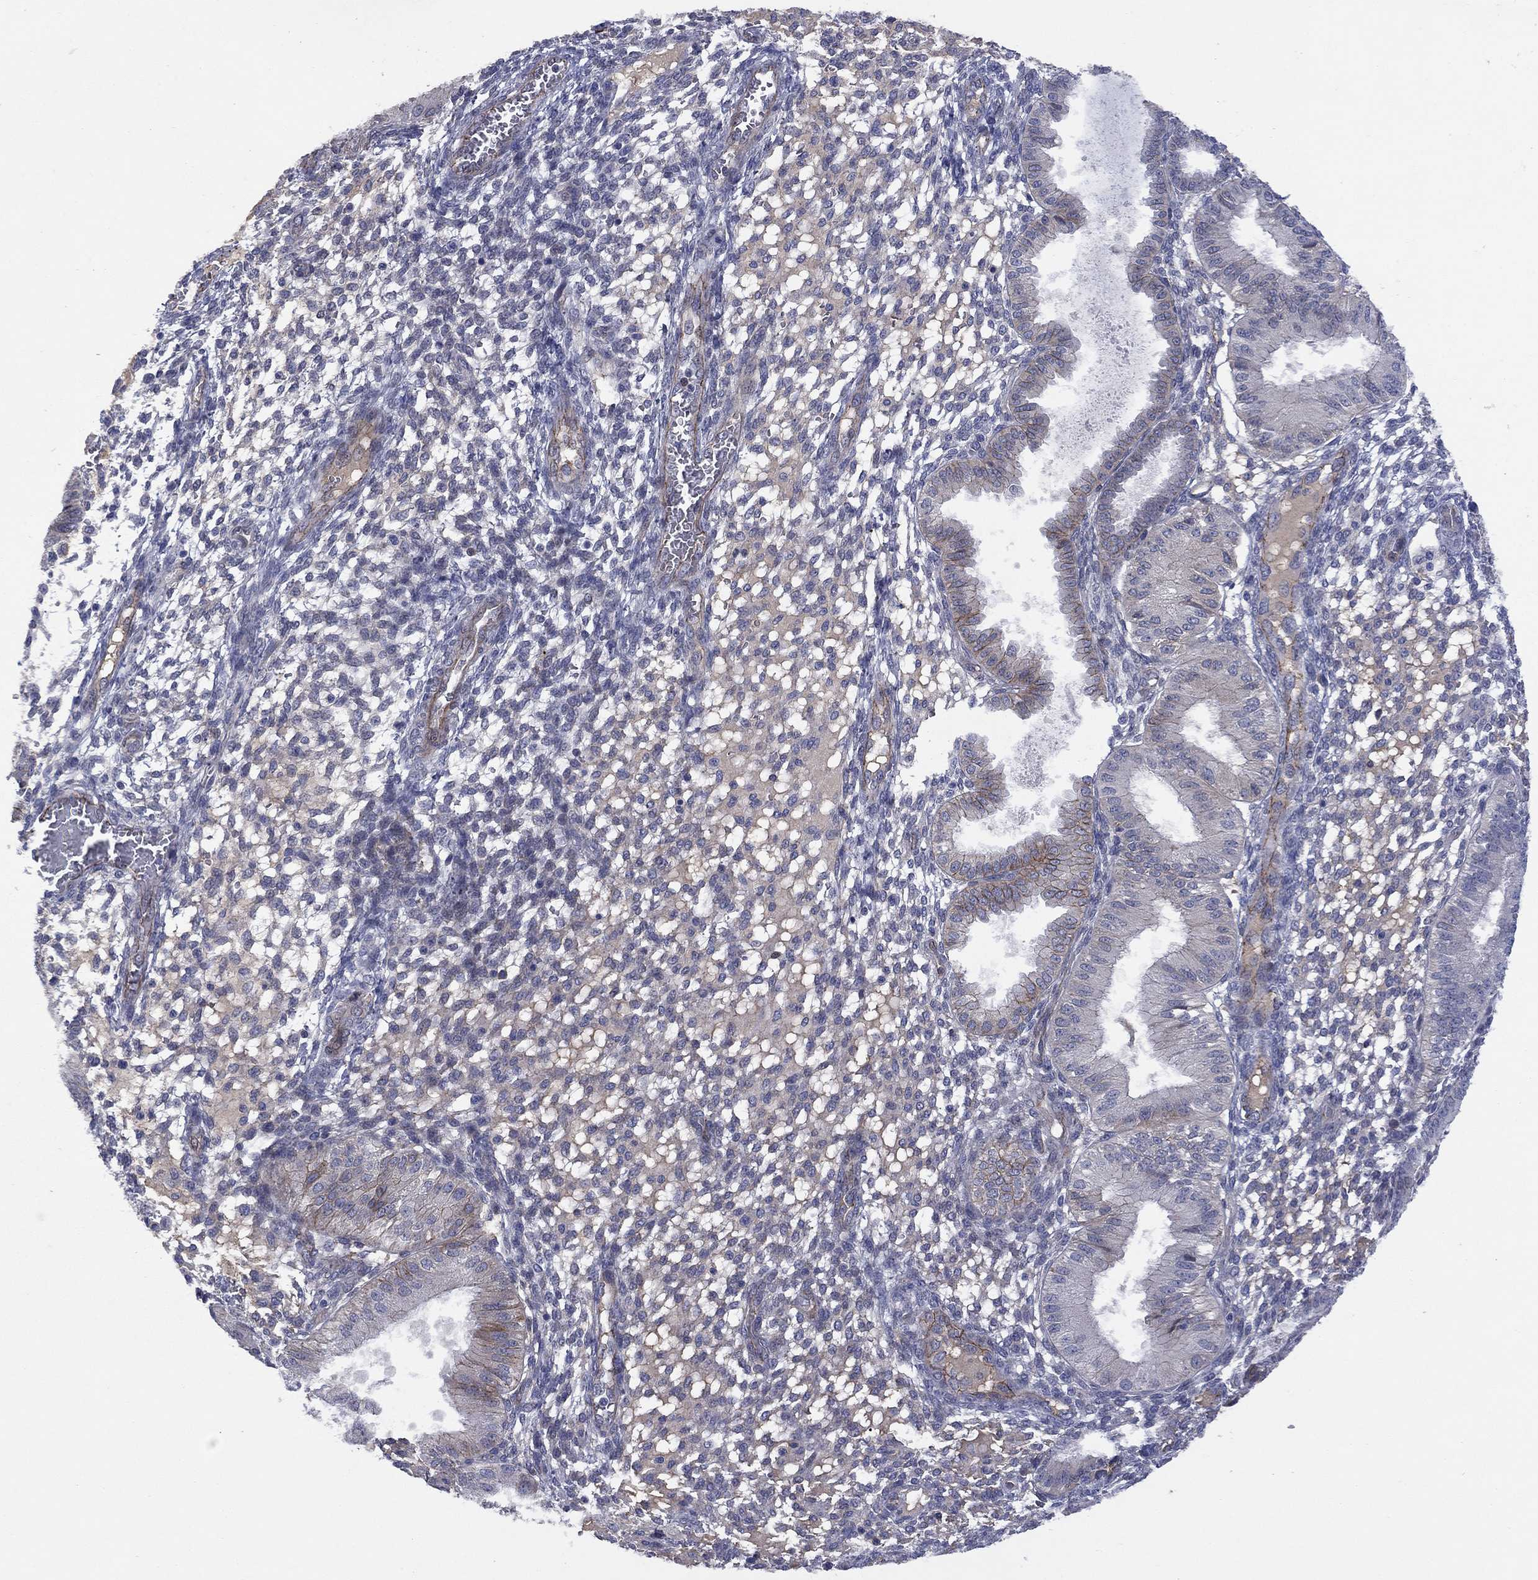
{"staining": {"intensity": "negative", "quantity": "none", "location": "none"}, "tissue": "endometrium", "cell_type": "Cells in endometrial stroma", "image_type": "normal", "snomed": [{"axis": "morphology", "description": "Normal tissue, NOS"}, {"axis": "topography", "description": "Endometrium"}], "caption": "A histopathology image of endometrium stained for a protein shows no brown staining in cells in endometrial stroma. Nuclei are stained in blue.", "gene": "EMC9", "patient": {"sex": "female", "age": 43}}